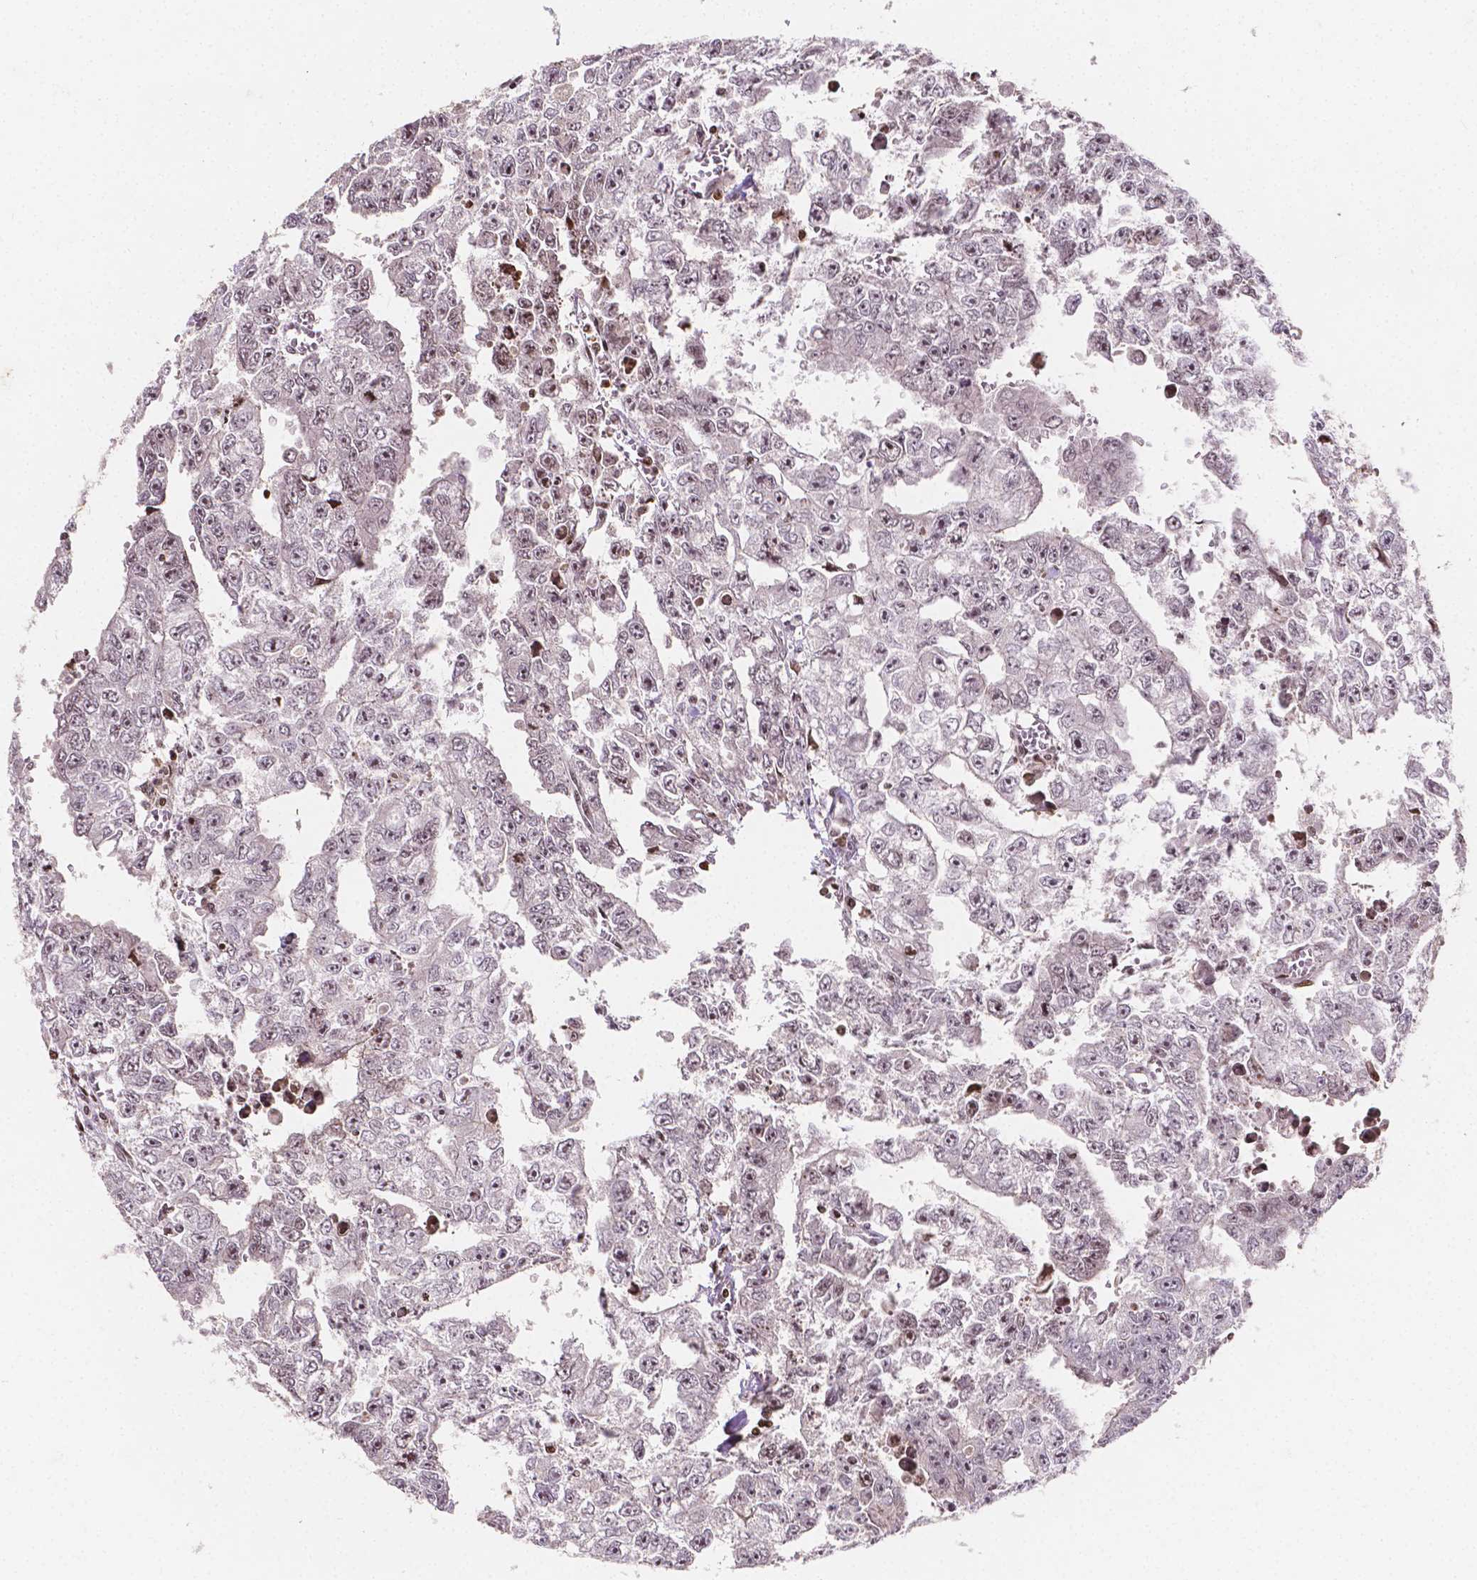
{"staining": {"intensity": "weak", "quantity": "<25%", "location": "nuclear"}, "tissue": "testis cancer", "cell_type": "Tumor cells", "image_type": "cancer", "snomed": [{"axis": "morphology", "description": "Carcinoma, Embryonal, NOS"}, {"axis": "morphology", "description": "Teratoma, malignant, NOS"}, {"axis": "topography", "description": "Testis"}], "caption": "Tumor cells show no significant protein staining in teratoma (malignant) (testis). The staining was performed using DAB to visualize the protein expression in brown, while the nuclei were stained in blue with hematoxylin (Magnification: 20x).", "gene": "PTPN18", "patient": {"sex": "male", "age": 24}}